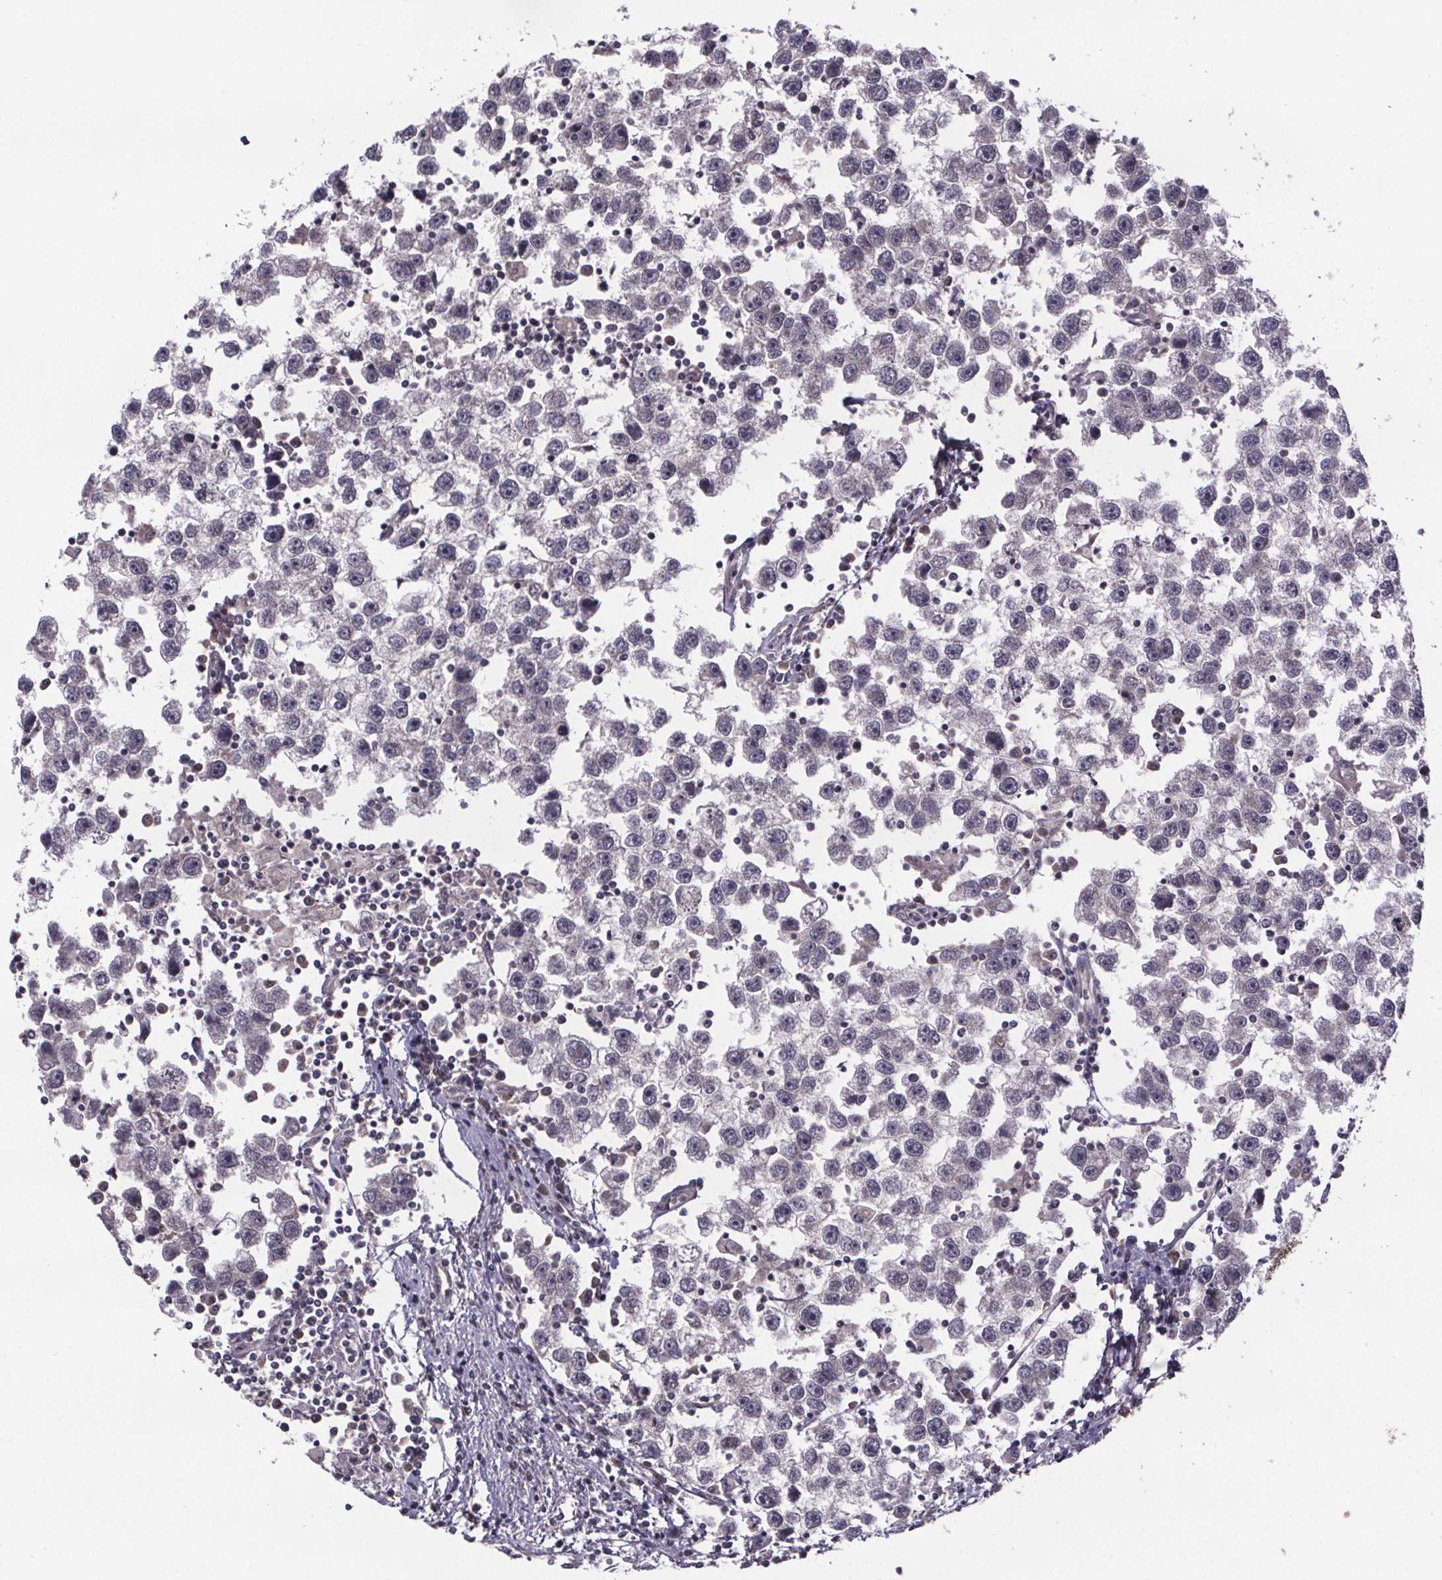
{"staining": {"intensity": "weak", "quantity": "<25%", "location": "cytoplasmic/membranous"}, "tissue": "testis cancer", "cell_type": "Tumor cells", "image_type": "cancer", "snomed": [{"axis": "morphology", "description": "Seminoma, NOS"}, {"axis": "topography", "description": "Testis"}], "caption": "Tumor cells show no significant positivity in testis seminoma.", "gene": "SAT1", "patient": {"sex": "male", "age": 30}}